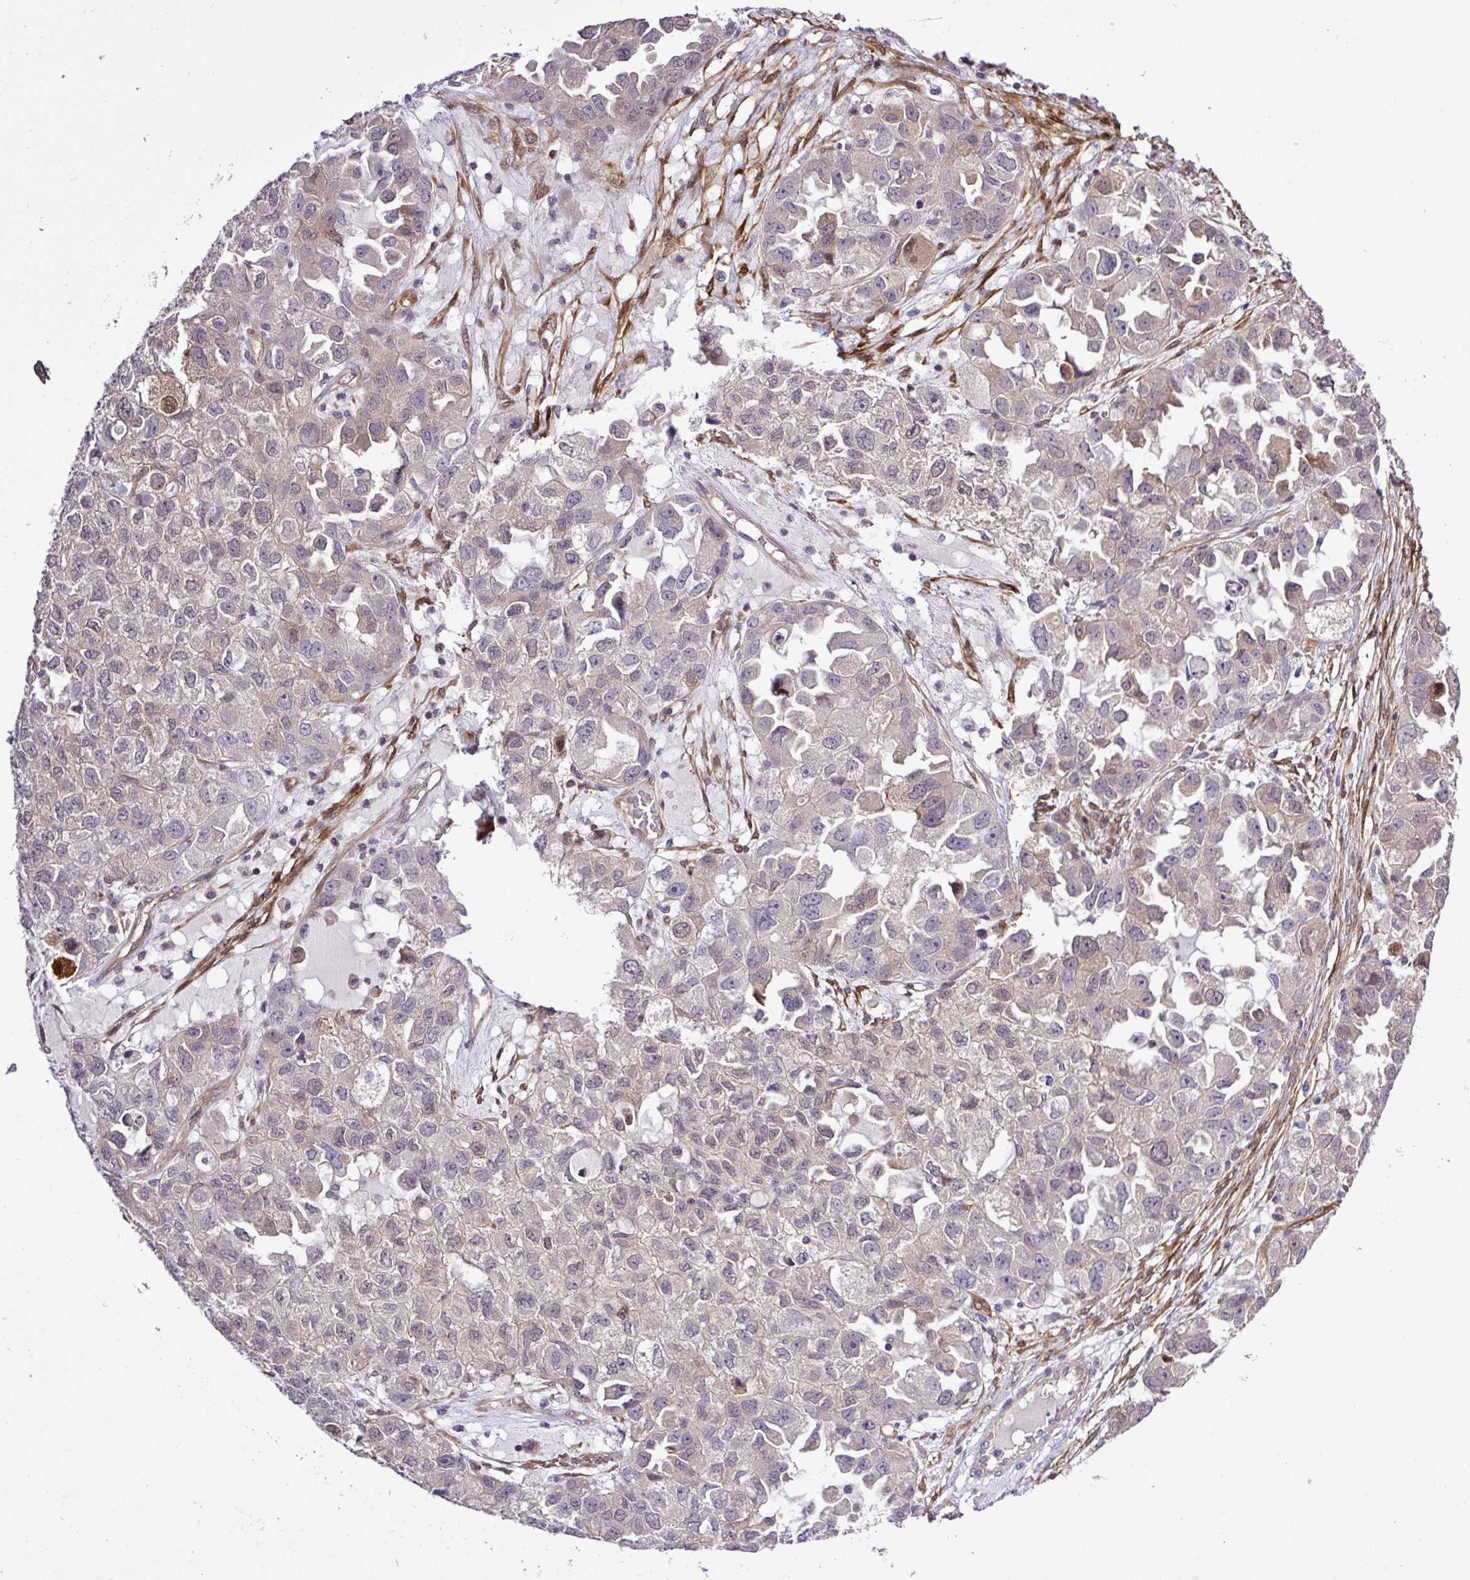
{"staining": {"intensity": "negative", "quantity": "none", "location": "none"}, "tissue": "ovarian cancer", "cell_type": "Tumor cells", "image_type": "cancer", "snomed": [{"axis": "morphology", "description": "Cystadenocarcinoma, serous, NOS"}, {"axis": "topography", "description": "Ovary"}], "caption": "This is an IHC photomicrograph of human ovarian serous cystadenocarcinoma. There is no positivity in tumor cells.", "gene": "CARHSP1", "patient": {"sex": "female", "age": 84}}